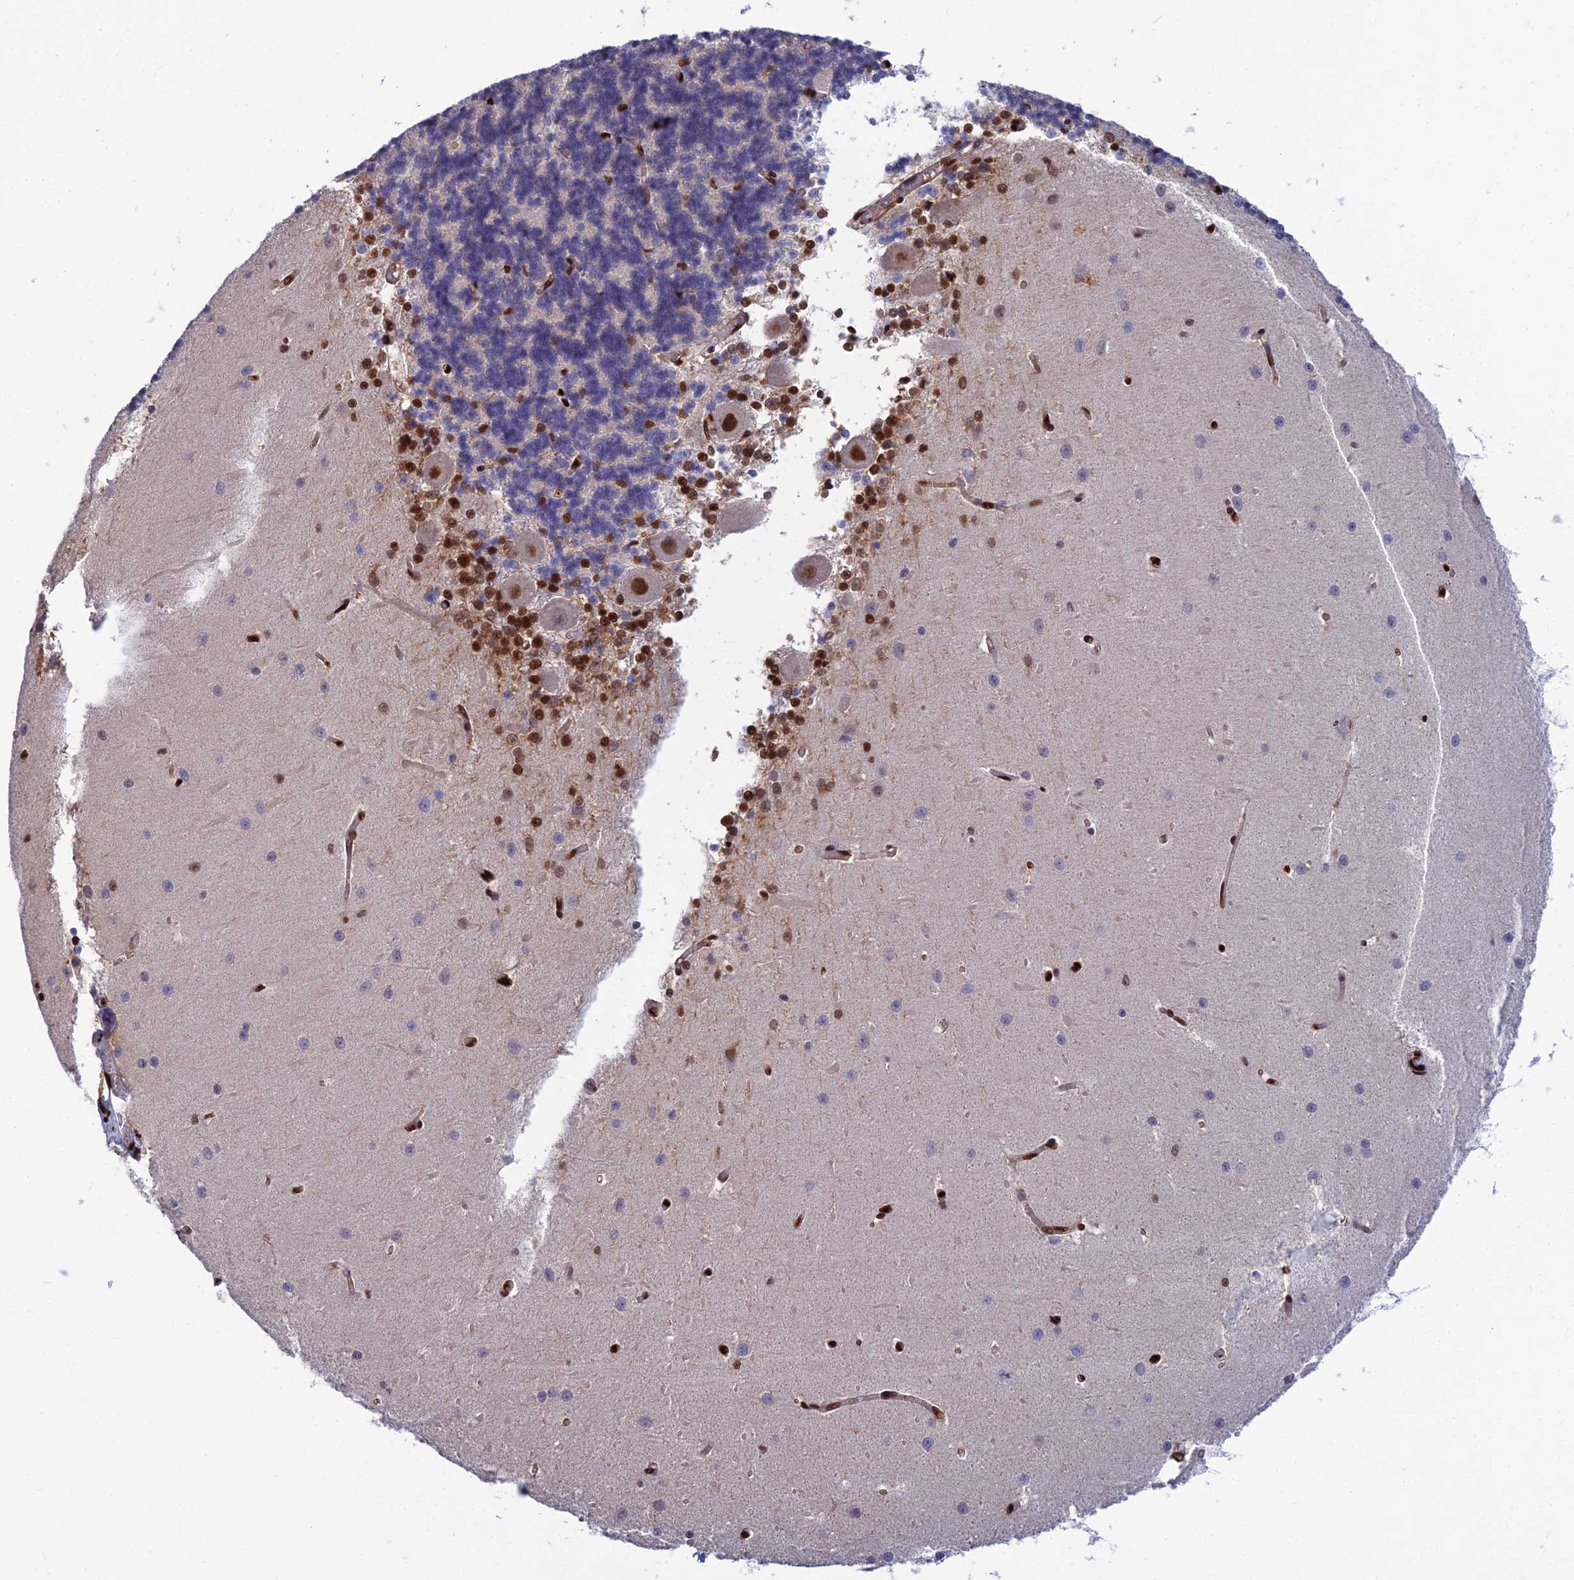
{"staining": {"intensity": "weak", "quantity": "<25%", "location": "cytoplasmic/membranous"}, "tissue": "cerebellum", "cell_type": "Cells in granular layer", "image_type": "normal", "snomed": [{"axis": "morphology", "description": "Normal tissue, NOS"}, {"axis": "topography", "description": "Cerebellum"}], "caption": "High power microscopy histopathology image of an immunohistochemistry photomicrograph of normal cerebellum, revealing no significant expression in cells in granular layer. The staining was performed using DAB (3,3'-diaminobenzidine) to visualize the protein expression in brown, while the nuclei were stained in blue with hematoxylin (Magnification: 20x).", "gene": "DNPEP", "patient": {"sex": "male", "age": 37}}